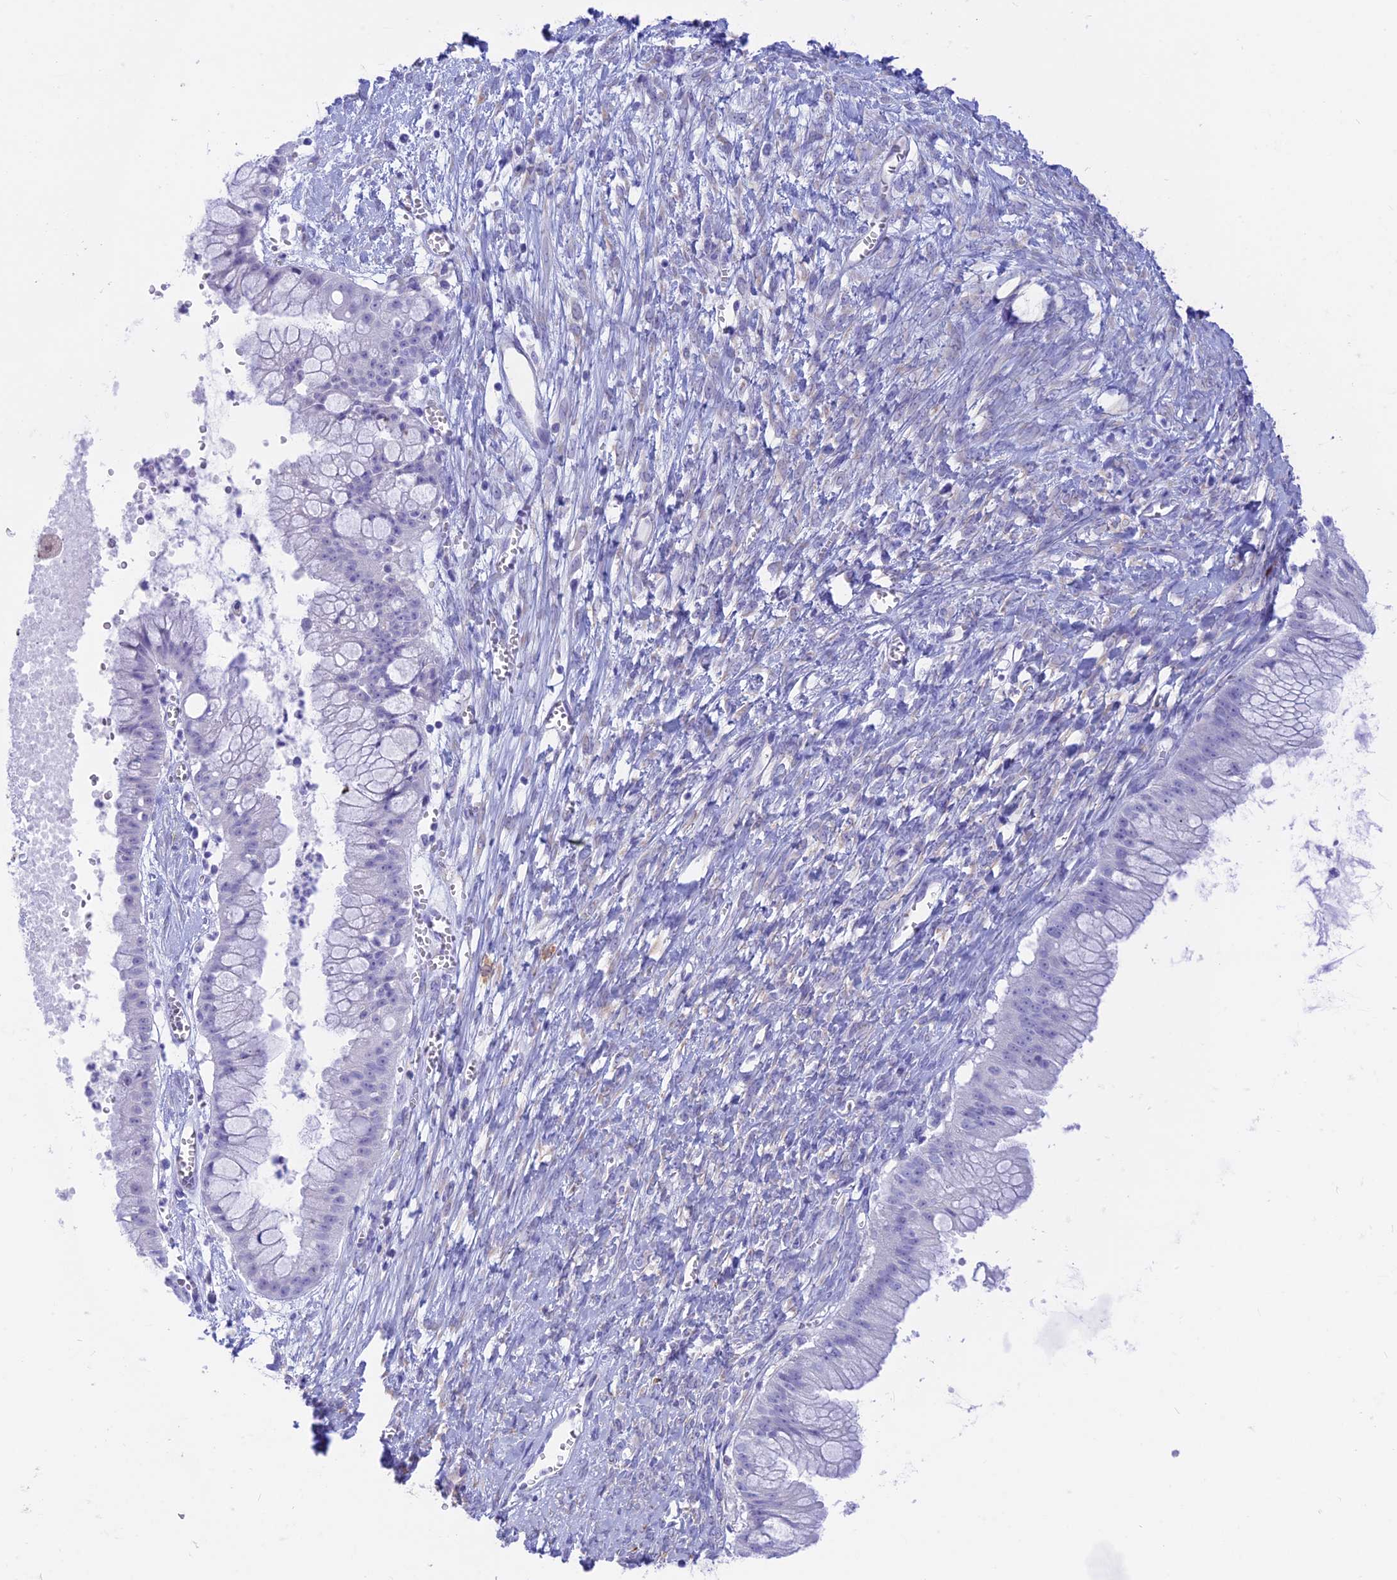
{"staining": {"intensity": "negative", "quantity": "none", "location": "none"}, "tissue": "ovarian cancer", "cell_type": "Tumor cells", "image_type": "cancer", "snomed": [{"axis": "morphology", "description": "Cystadenocarcinoma, mucinous, NOS"}, {"axis": "topography", "description": "Ovary"}], "caption": "Ovarian mucinous cystadenocarcinoma stained for a protein using IHC shows no staining tumor cells.", "gene": "GNGT2", "patient": {"sex": "female", "age": 70}}